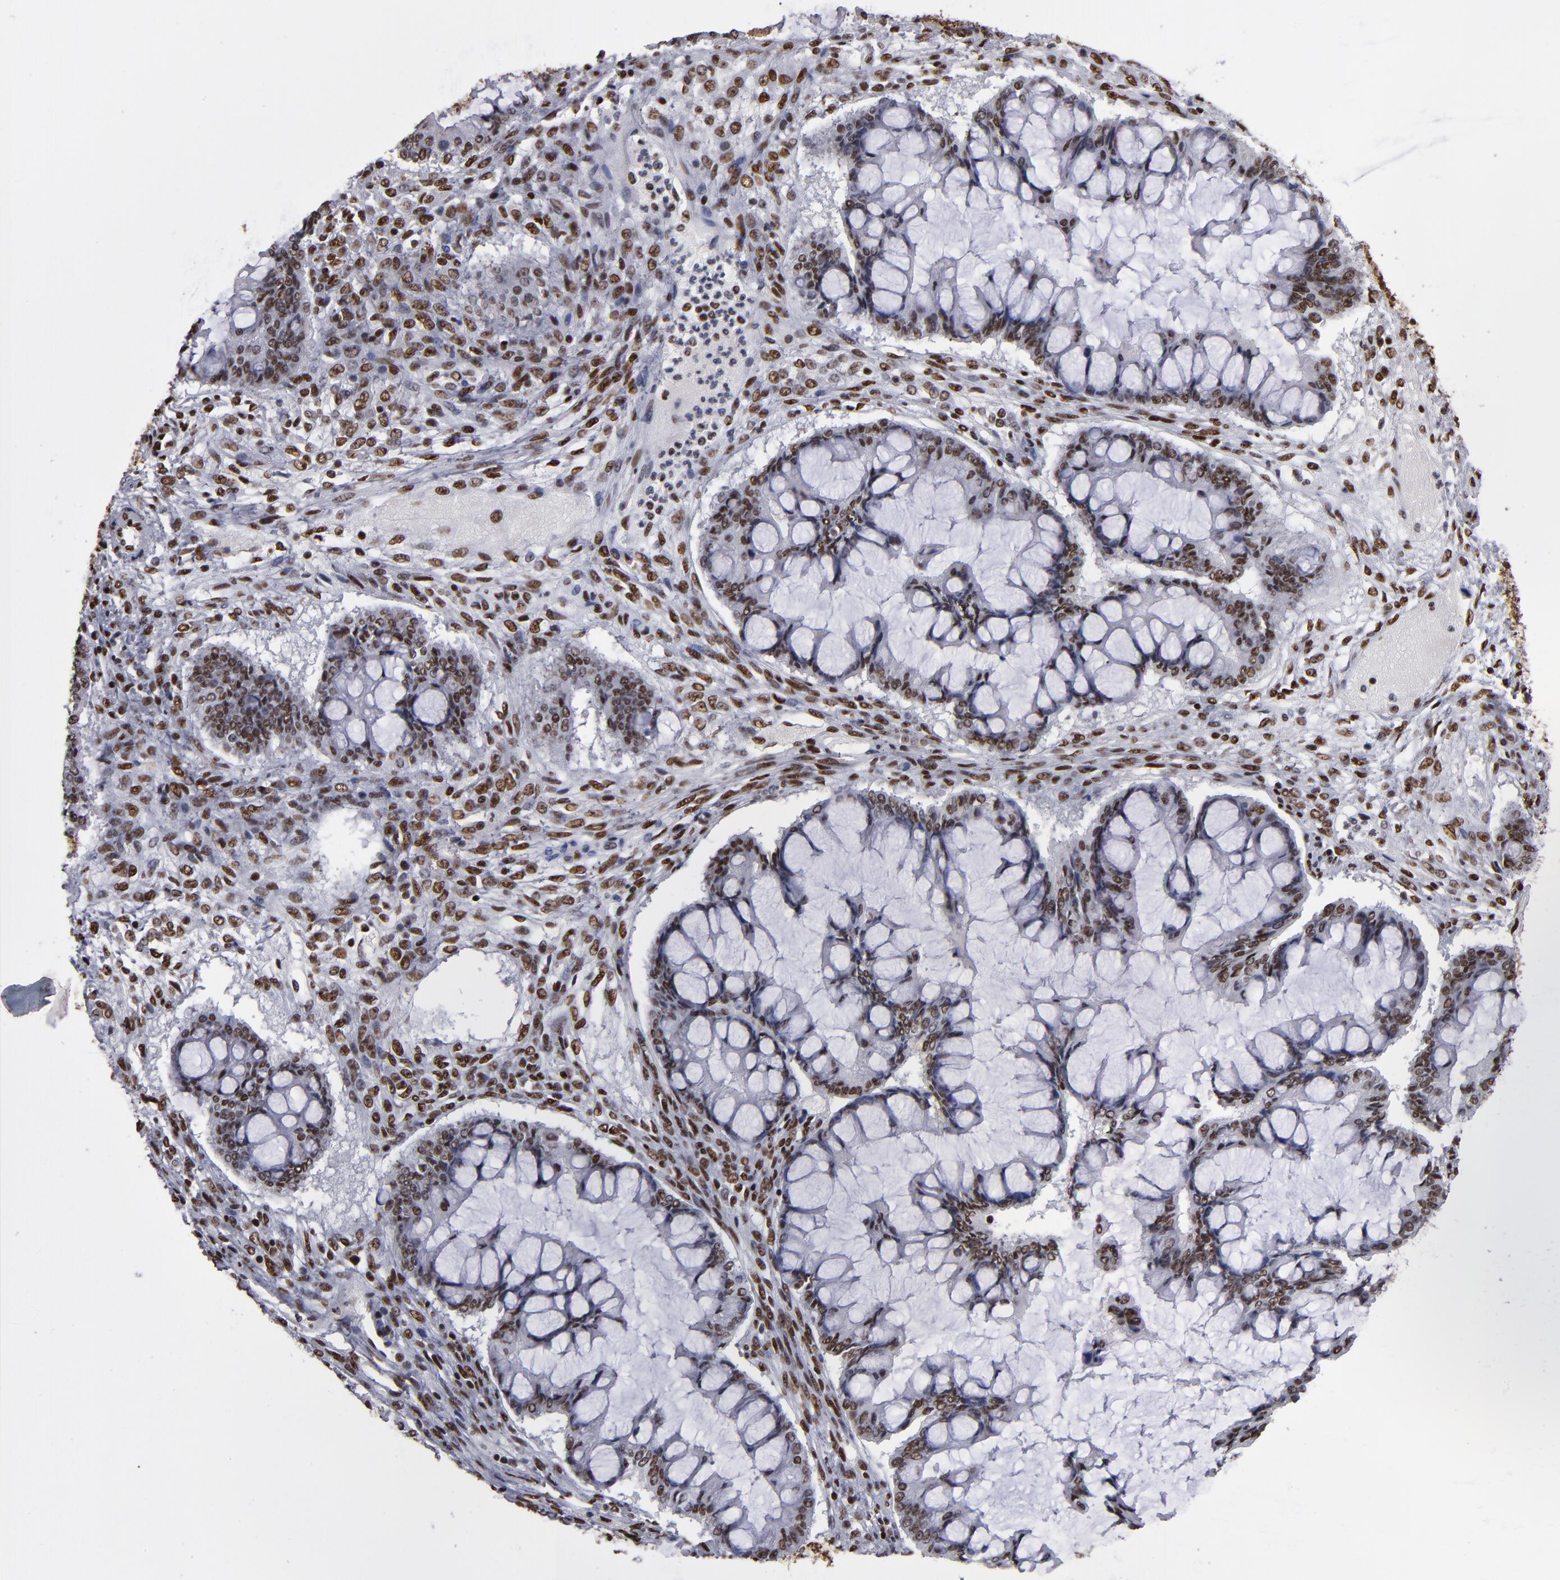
{"staining": {"intensity": "strong", "quantity": ">75%", "location": "nuclear"}, "tissue": "ovarian cancer", "cell_type": "Tumor cells", "image_type": "cancer", "snomed": [{"axis": "morphology", "description": "Cystadenocarcinoma, mucinous, NOS"}, {"axis": "topography", "description": "Ovary"}], "caption": "Immunohistochemistry (IHC) (DAB (3,3'-diaminobenzidine)) staining of ovarian mucinous cystadenocarcinoma exhibits strong nuclear protein staining in approximately >75% of tumor cells.", "gene": "MRE11", "patient": {"sex": "female", "age": 73}}